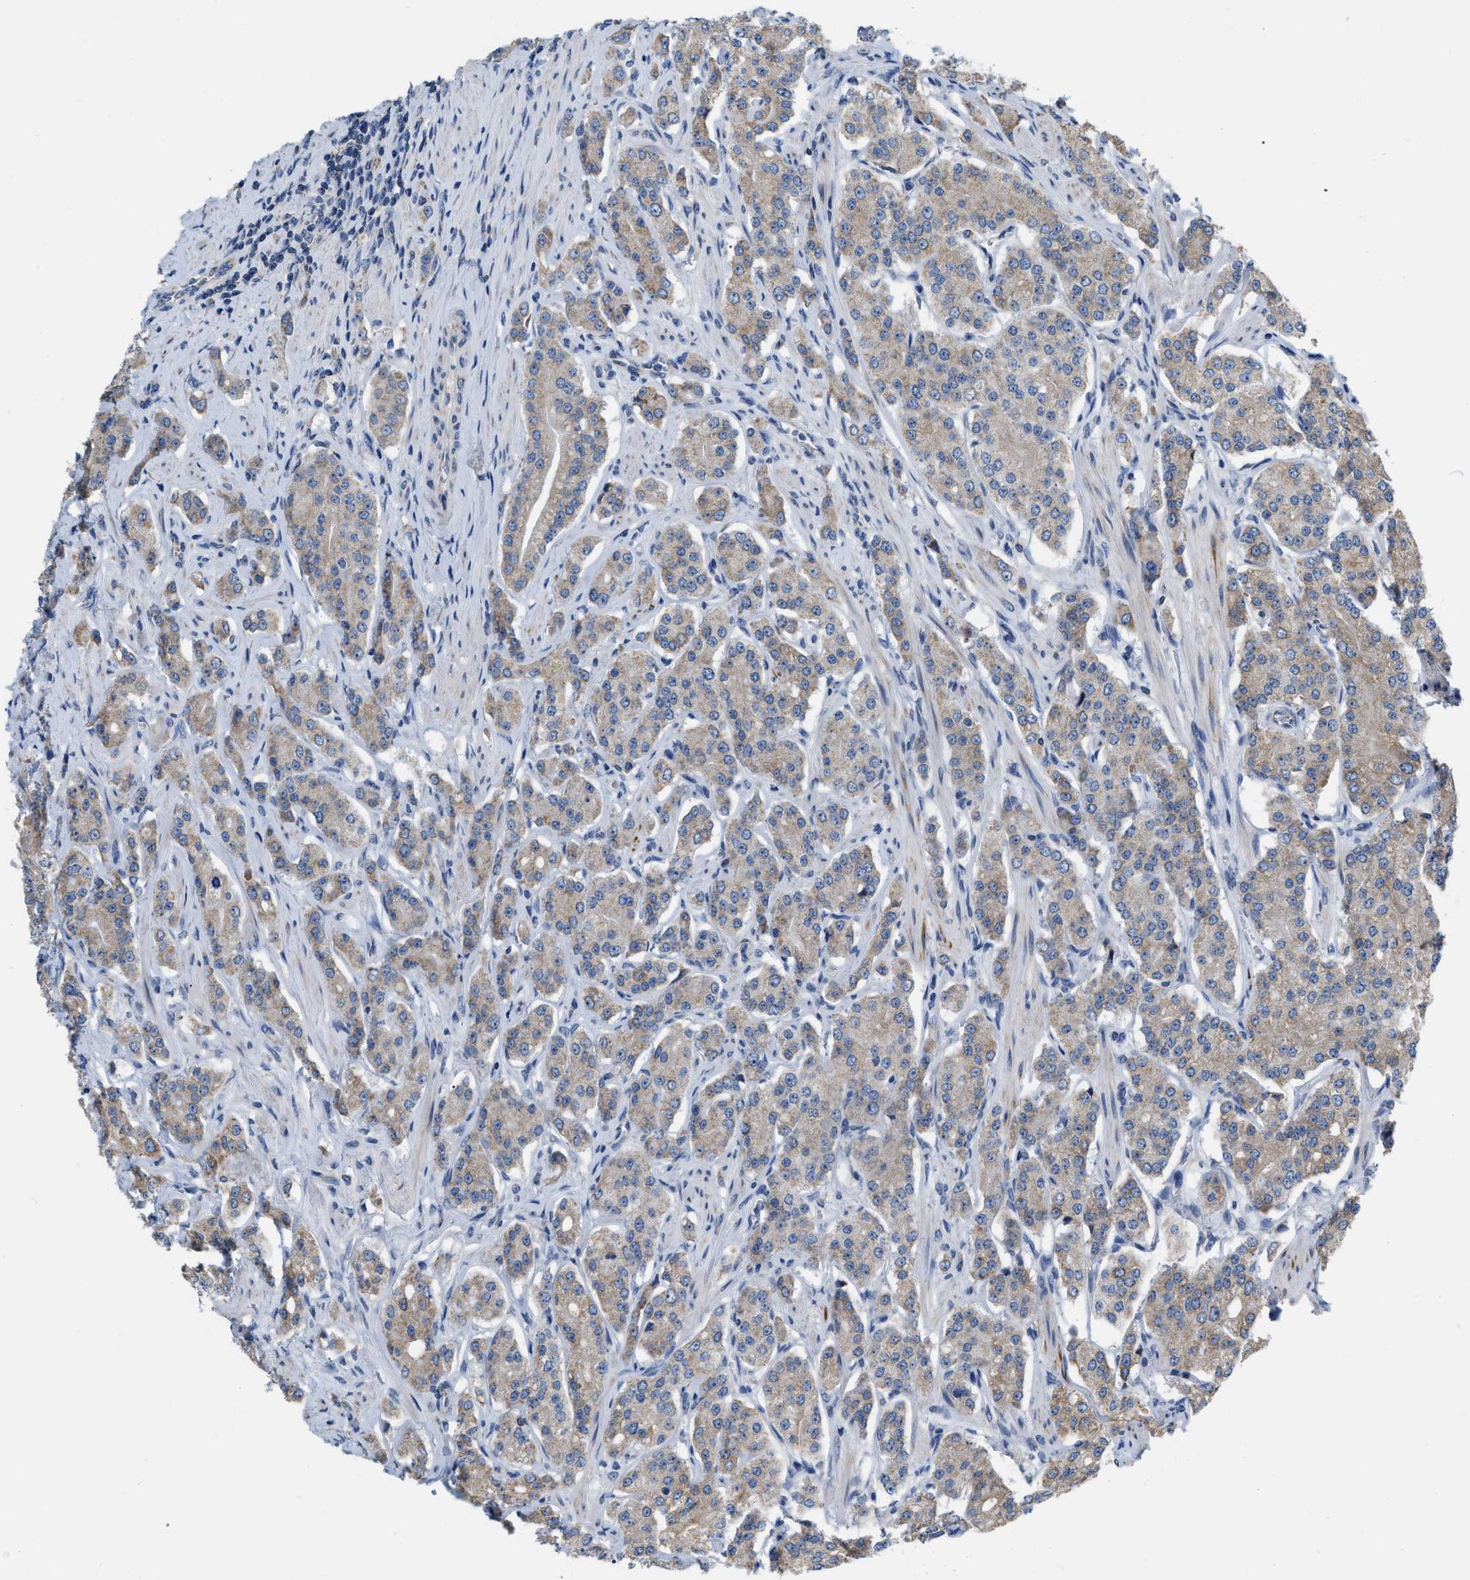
{"staining": {"intensity": "weak", "quantity": ">75%", "location": "cytoplasmic/membranous"}, "tissue": "prostate cancer", "cell_type": "Tumor cells", "image_type": "cancer", "snomed": [{"axis": "morphology", "description": "Adenocarcinoma, Low grade"}, {"axis": "topography", "description": "Prostate"}], "caption": "High-power microscopy captured an immunohistochemistry (IHC) micrograph of adenocarcinoma (low-grade) (prostate), revealing weak cytoplasmic/membranous positivity in approximately >75% of tumor cells.", "gene": "DDX56", "patient": {"sex": "male", "age": 69}}